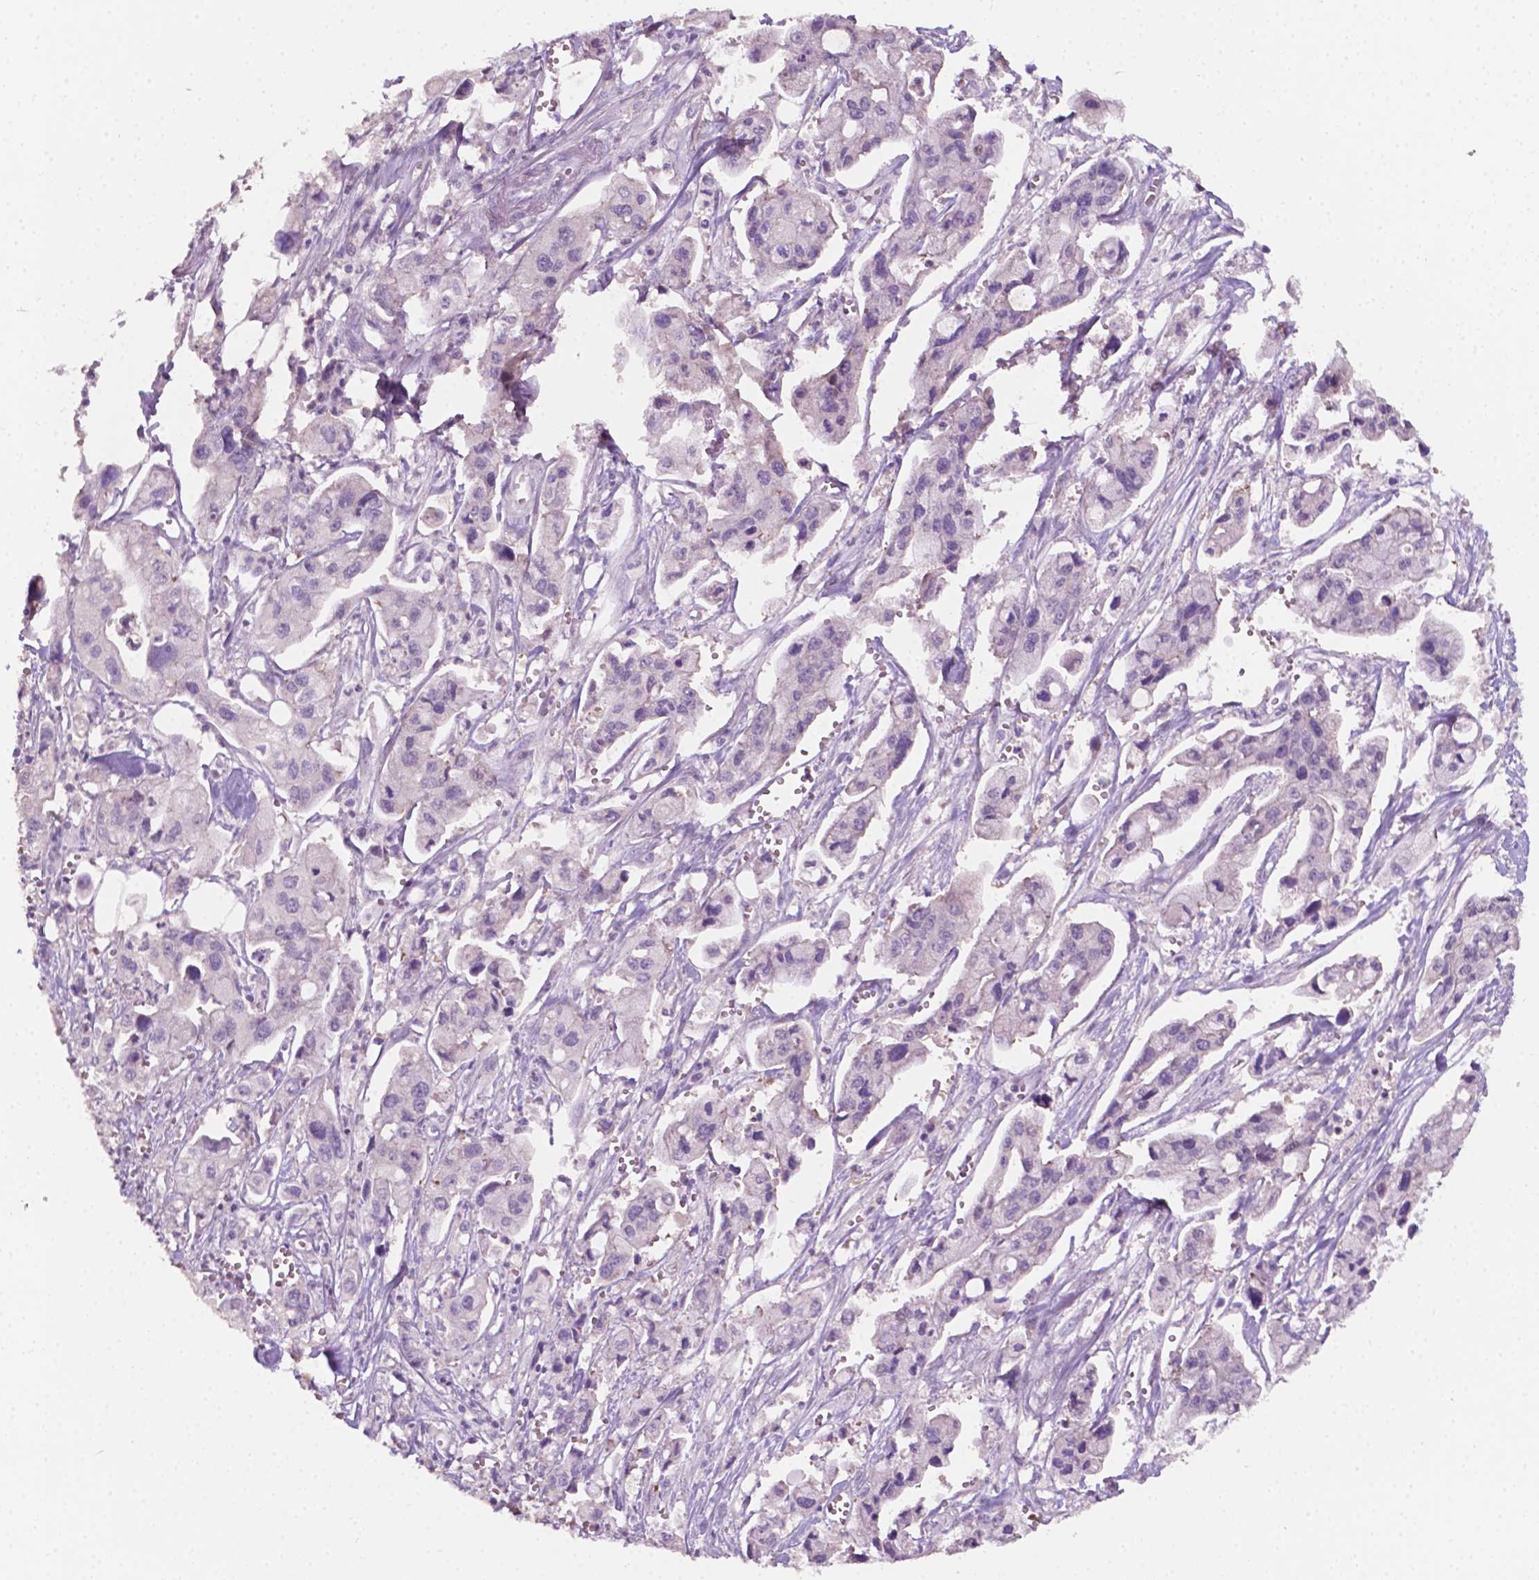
{"staining": {"intensity": "negative", "quantity": "none", "location": "none"}, "tissue": "pancreatic cancer", "cell_type": "Tumor cells", "image_type": "cancer", "snomed": [{"axis": "morphology", "description": "Adenocarcinoma, NOS"}, {"axis": "topography", "description": "Pancreas"}], "caption": "This is a photomicrograph of immunohistochemistry (IHC) staining of pancreatic cancer (adenocarcinoma), which shows no staining in tumor cells.", "gene": "EGFR", "patient": {"sex": "male", "age": 70}}